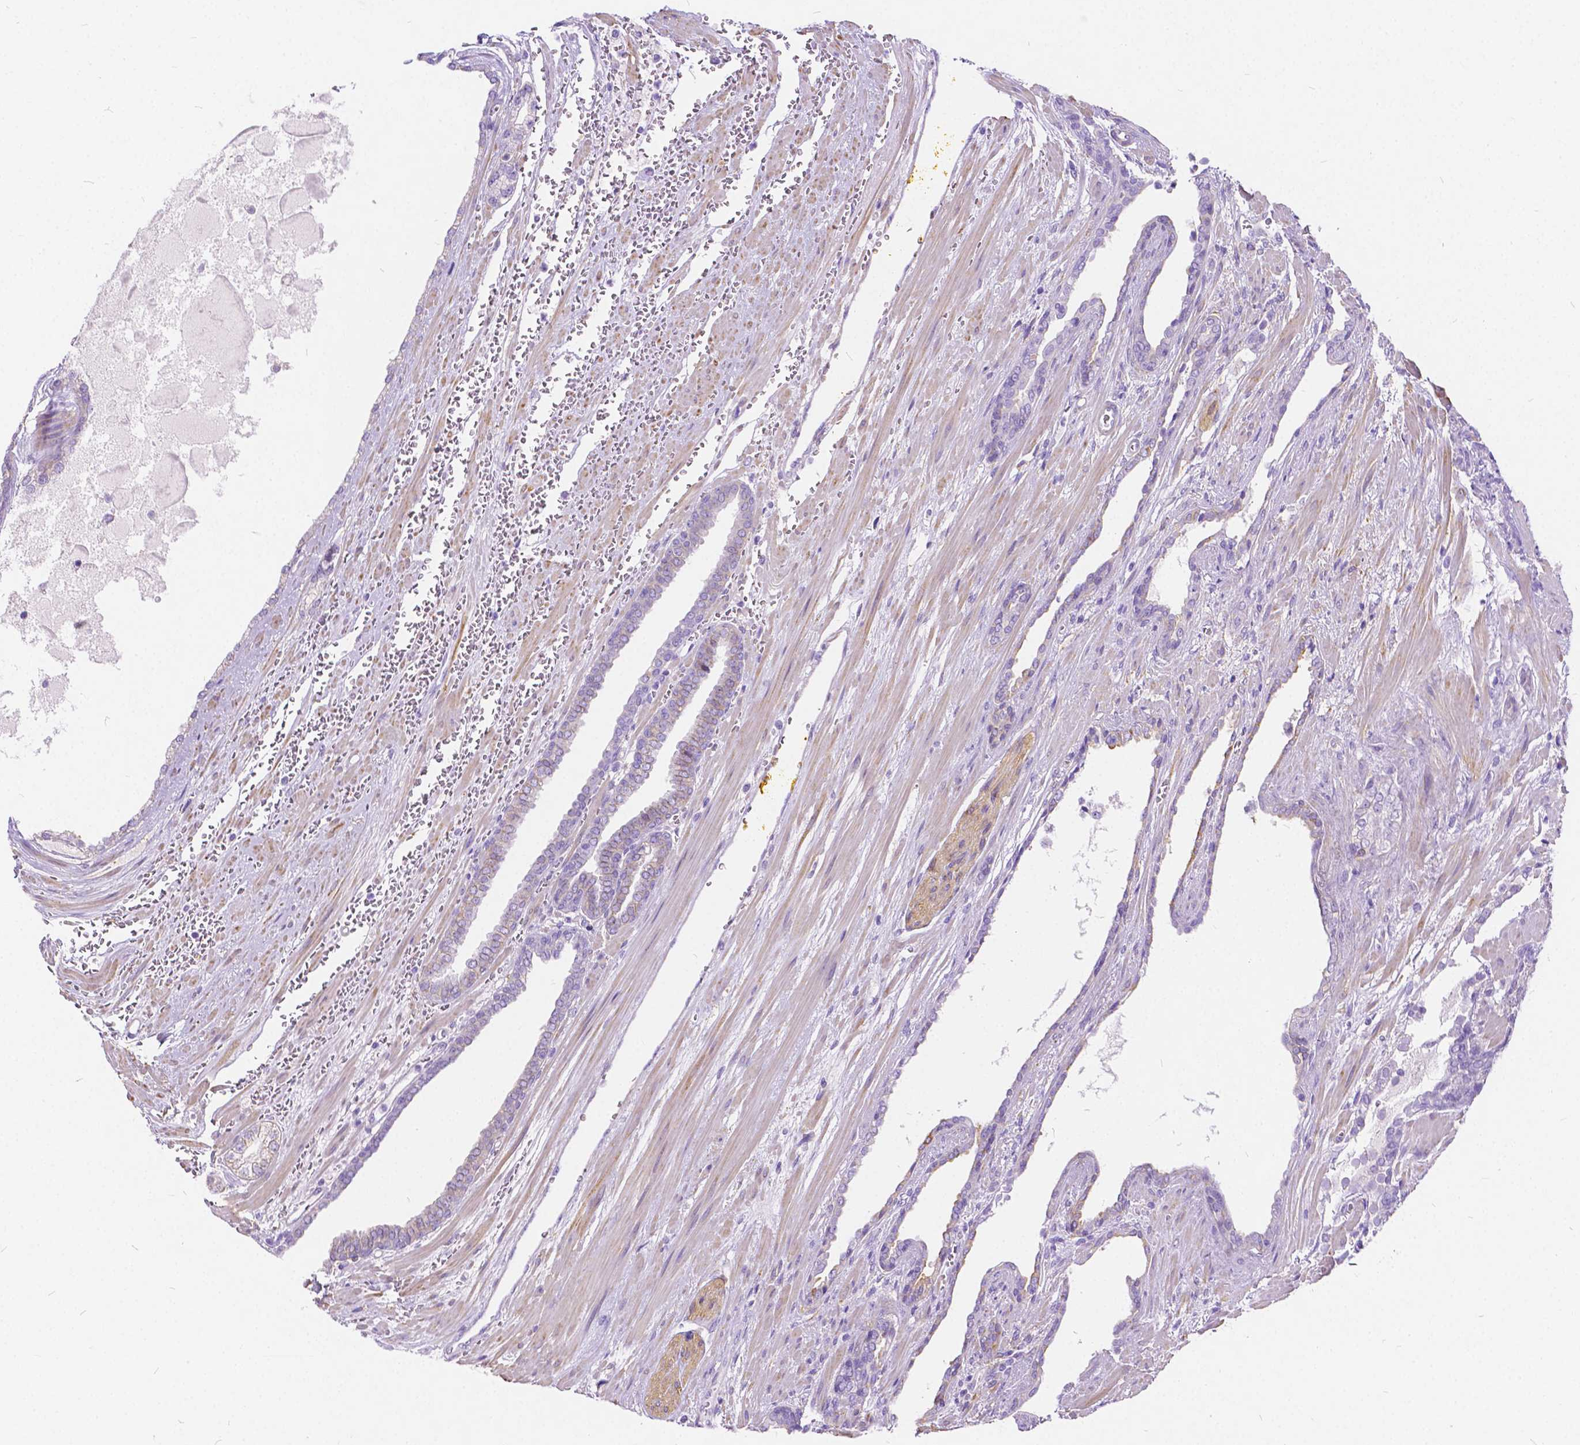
{"staining": {"intensity": "negative", "quantity": "none", "location": "none"}, "tissue": "prostate cancer", "cell_type": "Tumor cells", "image_type": "cancer", "snomed": [{"axis": "morphology", "description": "Adenocarcinoma, High grade"}, {"axis": "topography", "description": "Prostate"}], "caption": "High power microscopy micrograph of an immunohistochemistry micrograph of prostate cancer (high-grade adenocarcinoma), revealing no significant positivity in tumor cells.", "gene": "CHRM1", "patient": {"sex": "male", "age": 64}}